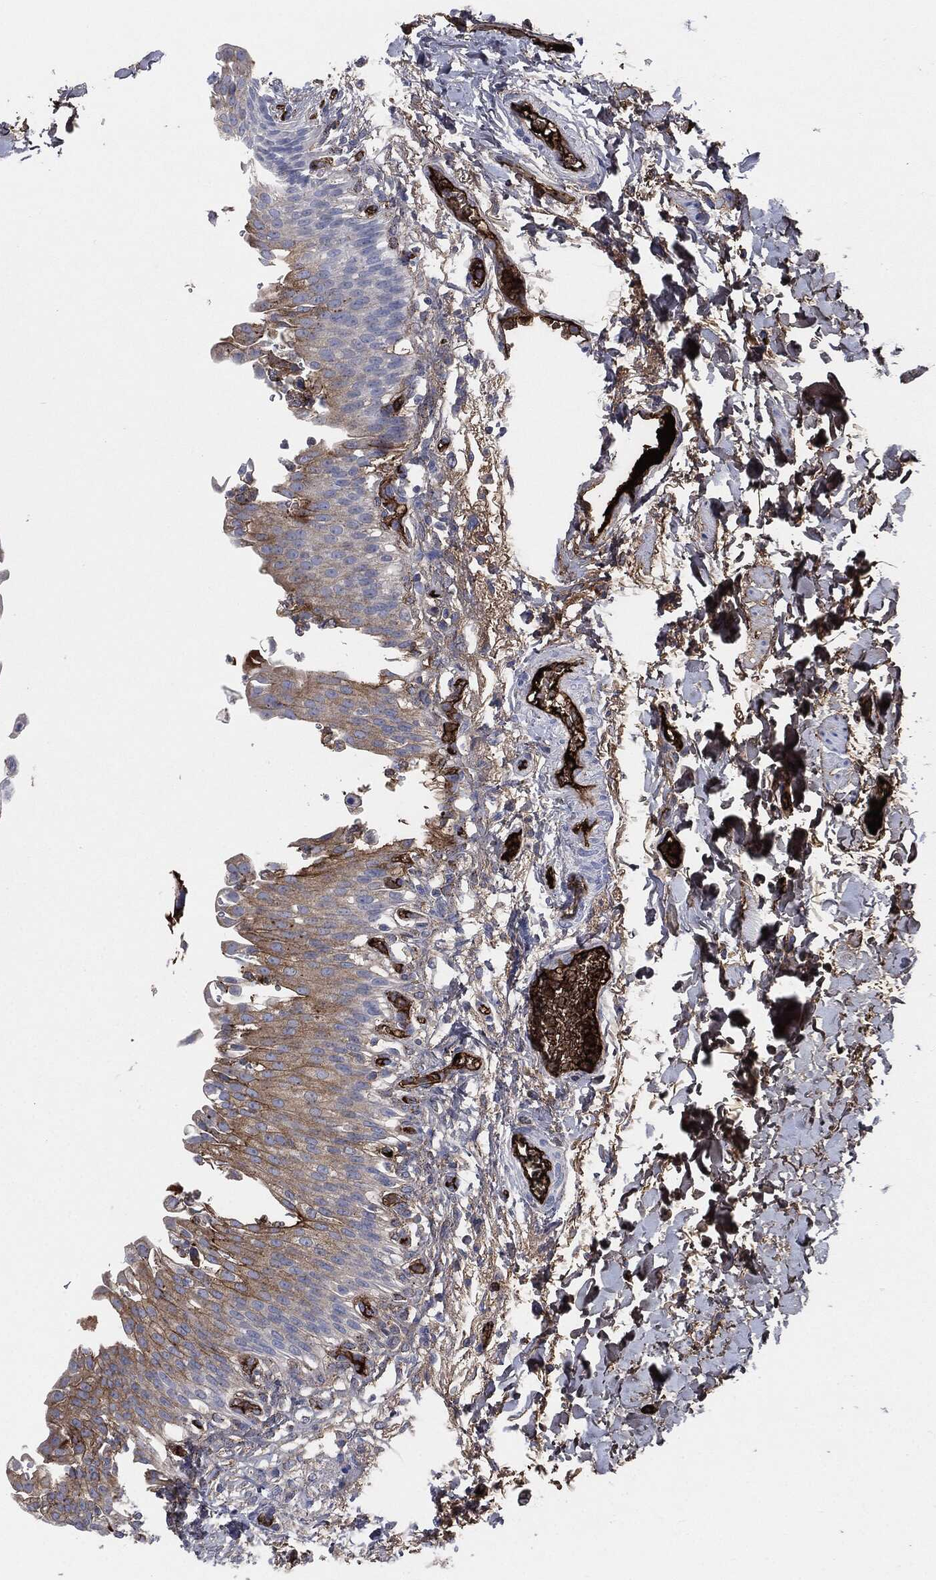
{"staining": {"intensity": "strong", "quantity": "<25%", "location": "cytoplasmic/membranous"}, "tissue": "urinary bladder", "cell_type": "Urothelial cells", "image_type": "normal", "snomed": [{"axis": "morphology", "description": "Normal tissue, NOS"}, {"axis": "topography", "description": "Urinary bladder"}], "caption": "This photomicrograph shows immunohistochemistry (IHC) staining of unremarkable human urinary bladder, with medium strong cytoplasmic/membranous positivity in about <25% of urothelial cells.", "gene": "APOB", "patient": {"sex": "female", "age": 60}}